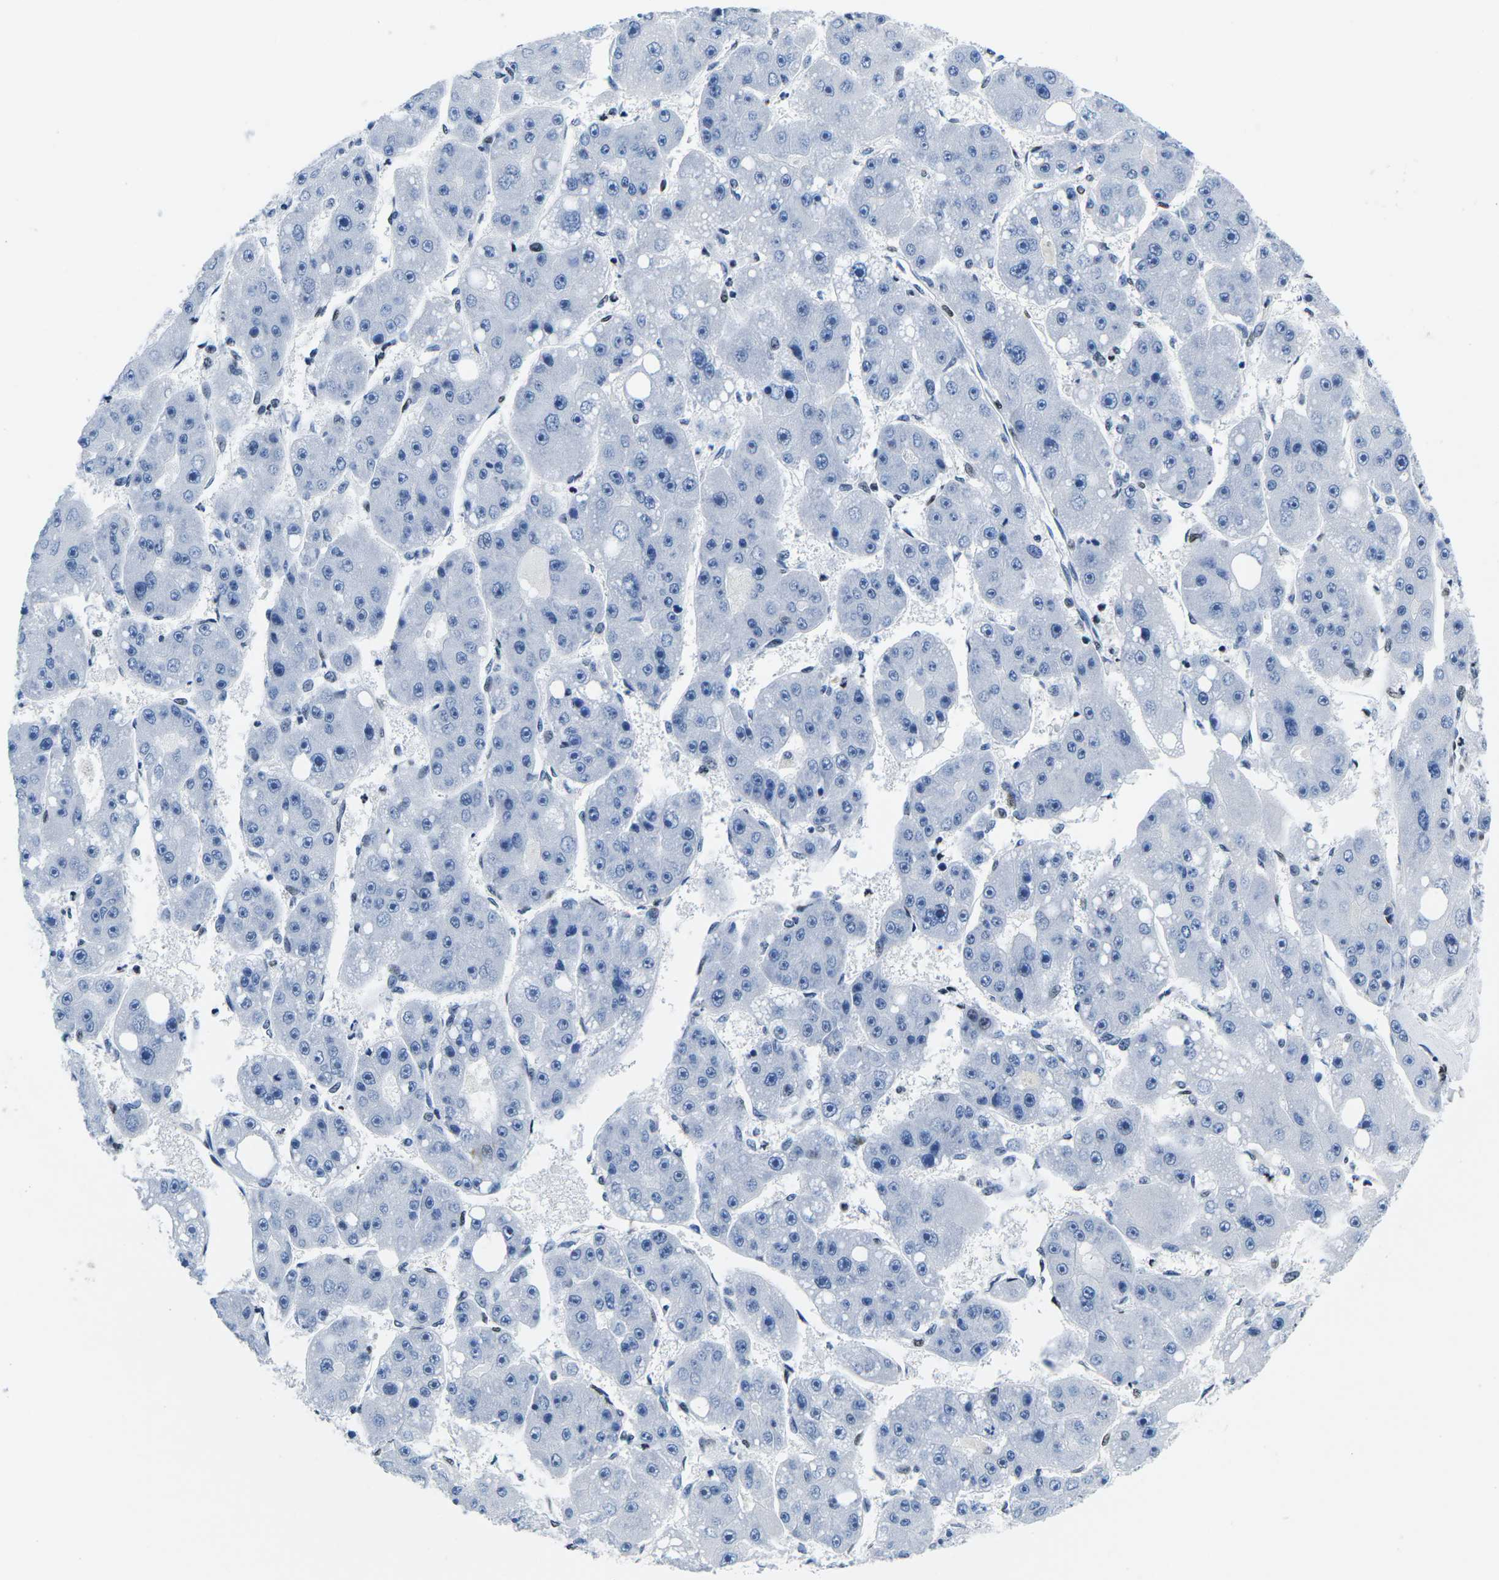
{"staining": {"intensity": "negative", "quantity": "none", "location": "none"}, "tissue": "liver cancer", "cell_type": "Tumor cells", "image_type": "cancer", "snomed": [{"axis": "morphology", "description": "Carcinoma, Hepatocellular, NOS"}, {"axis": "topography", "description": "Liver"}], "caption": "Liver cancer (hepatocellular carcinoma) was stained to show a protein in brown. There is no significant expression in tumor cells.", "gene": "ATF1", "patient": {"sex": "female", "age": 61}}